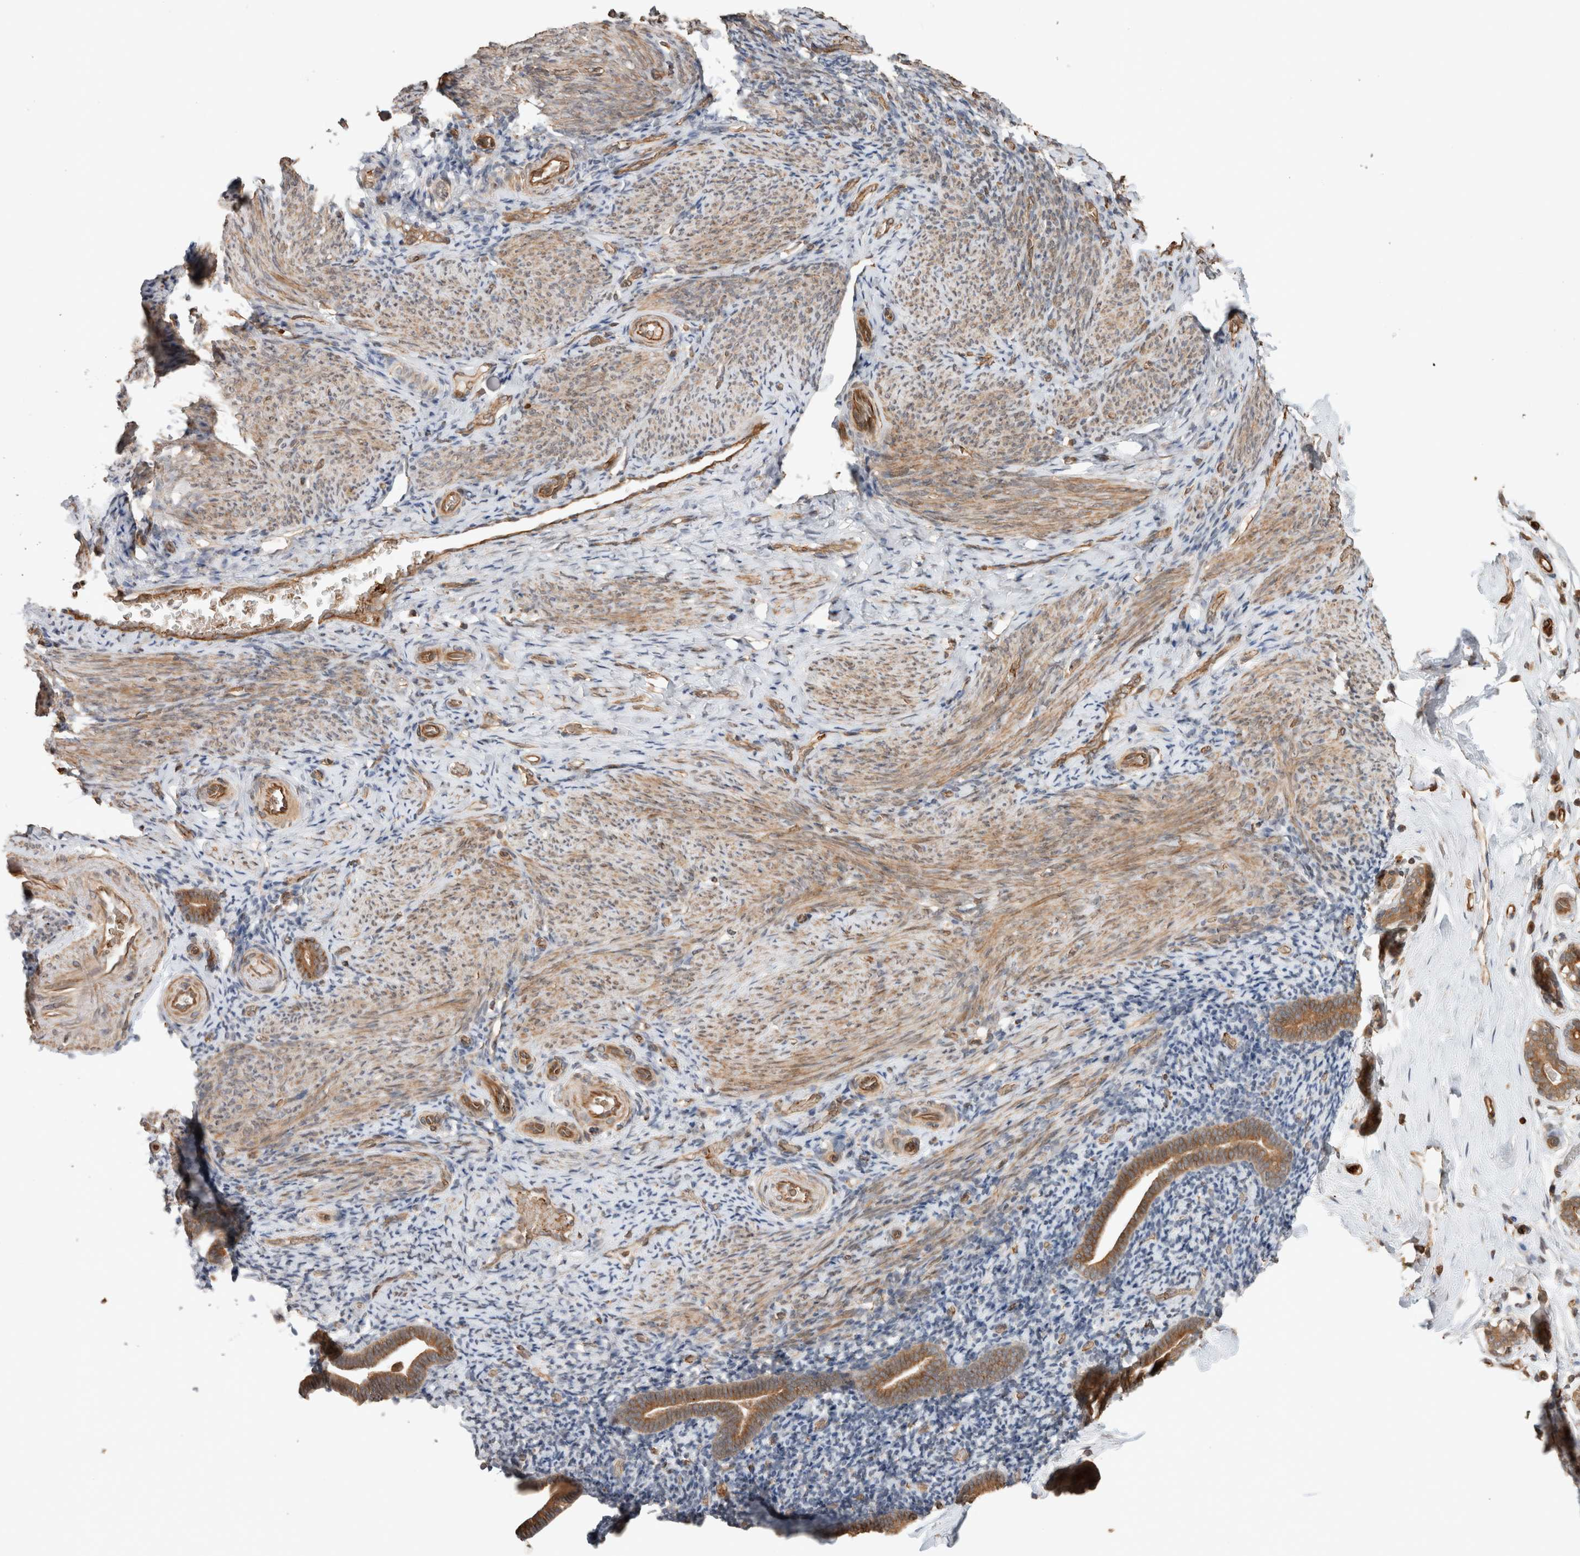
{"staining": {"intensity": "weak", "quantity": ">75%", "location": "cytoplasmic/membranous"}, "tissue": "endometrium", "cell_type": "Cells in endometrial stroma", "image_type": "normal", "snomed": [{"axis": "morphology", "description": "Normal tissue, NOS"}, {"axis": "topography", "description": "Endometrium"}], "caption": "Endometrium stained with DAB immunohistochemistry demonstrates low levels of weak cytoplasmic/membranous expression in about >75% of cells in endometrial stroma.", "gene": "OTUD6B", "patient": {"sex": "female", "age": 51}}